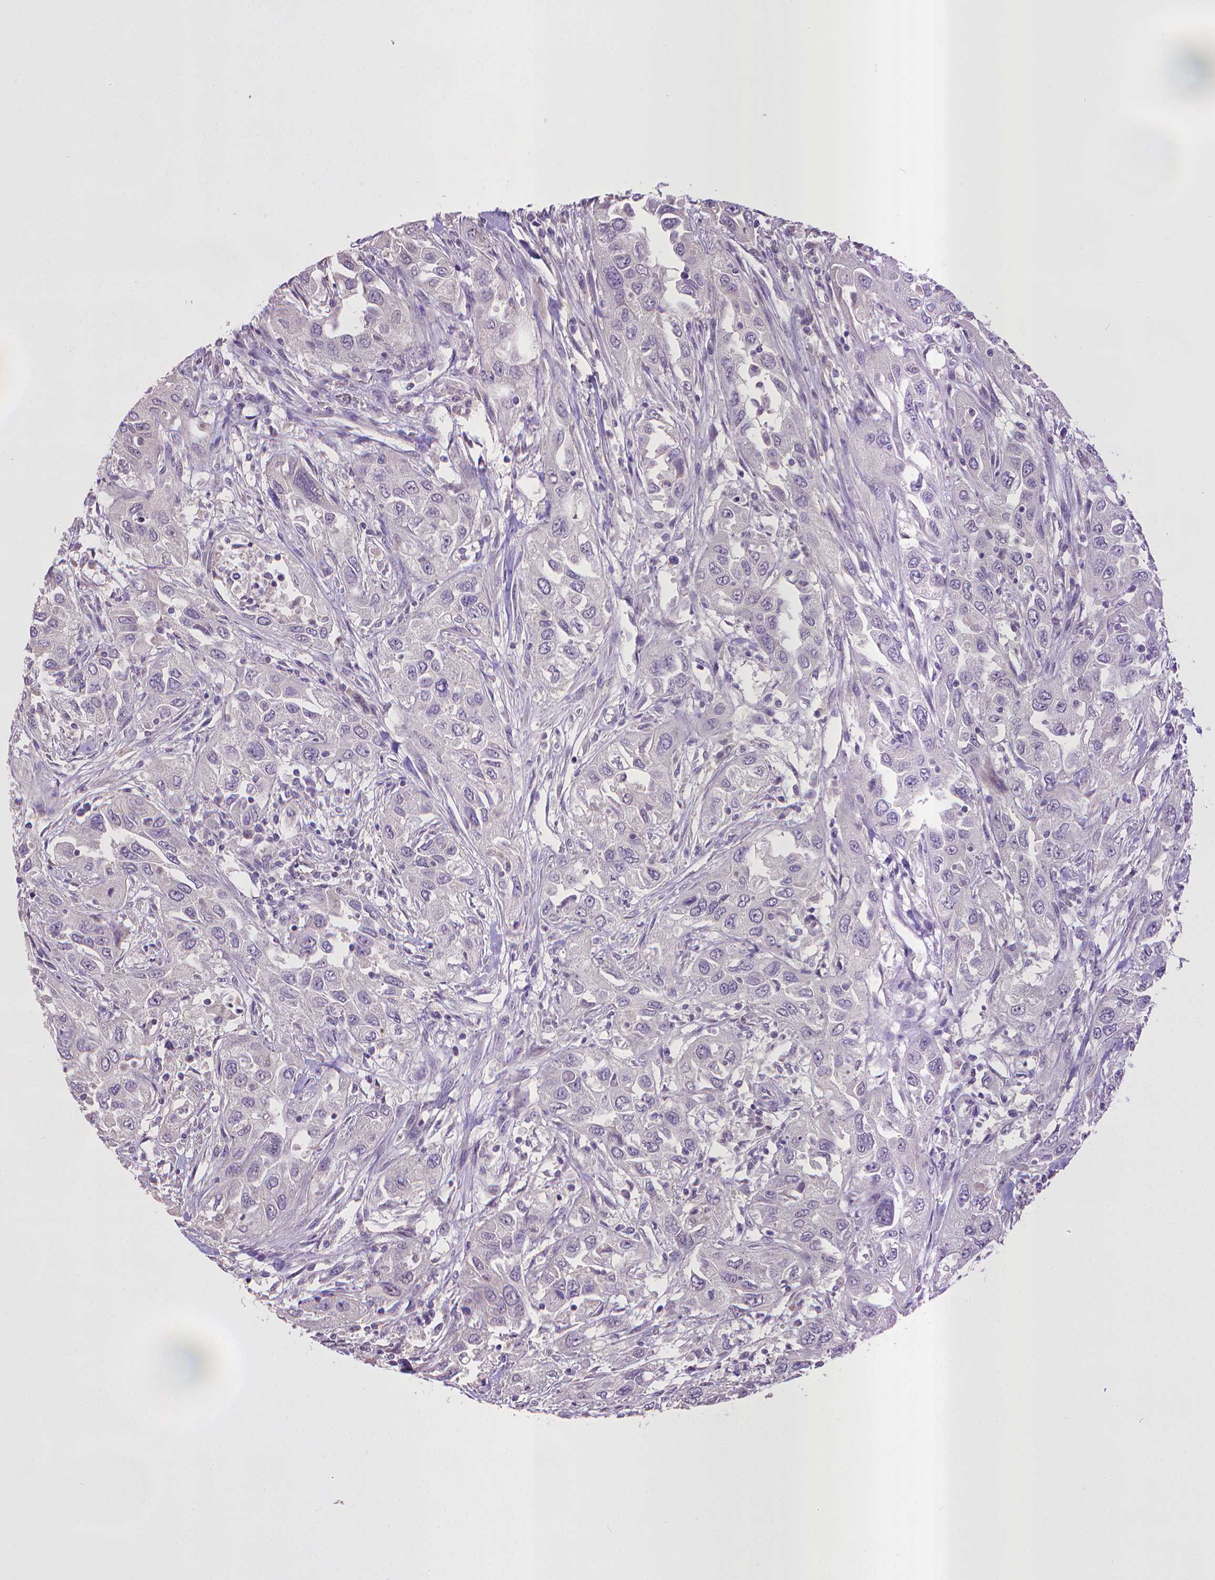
{"staining": {"intensity": "negative", "quantity": "none", "location": "none"}, "tissue": "urothelial cancer", "cell_type": "Tumor cells", "image_type": "cancer", "snomed": [{"axis": "morphology", "description": "Urothelial carcinoma, High grade"}, {"axis": "topography", "description": "Urinary bladder"}], "caption": "Protein analysis of urothelial cancer exhibits no significant expression in tumor cells. Nuclei are stained in blue.", "gene": "CPM", "patient": {"sex": "male", "age": 76}}